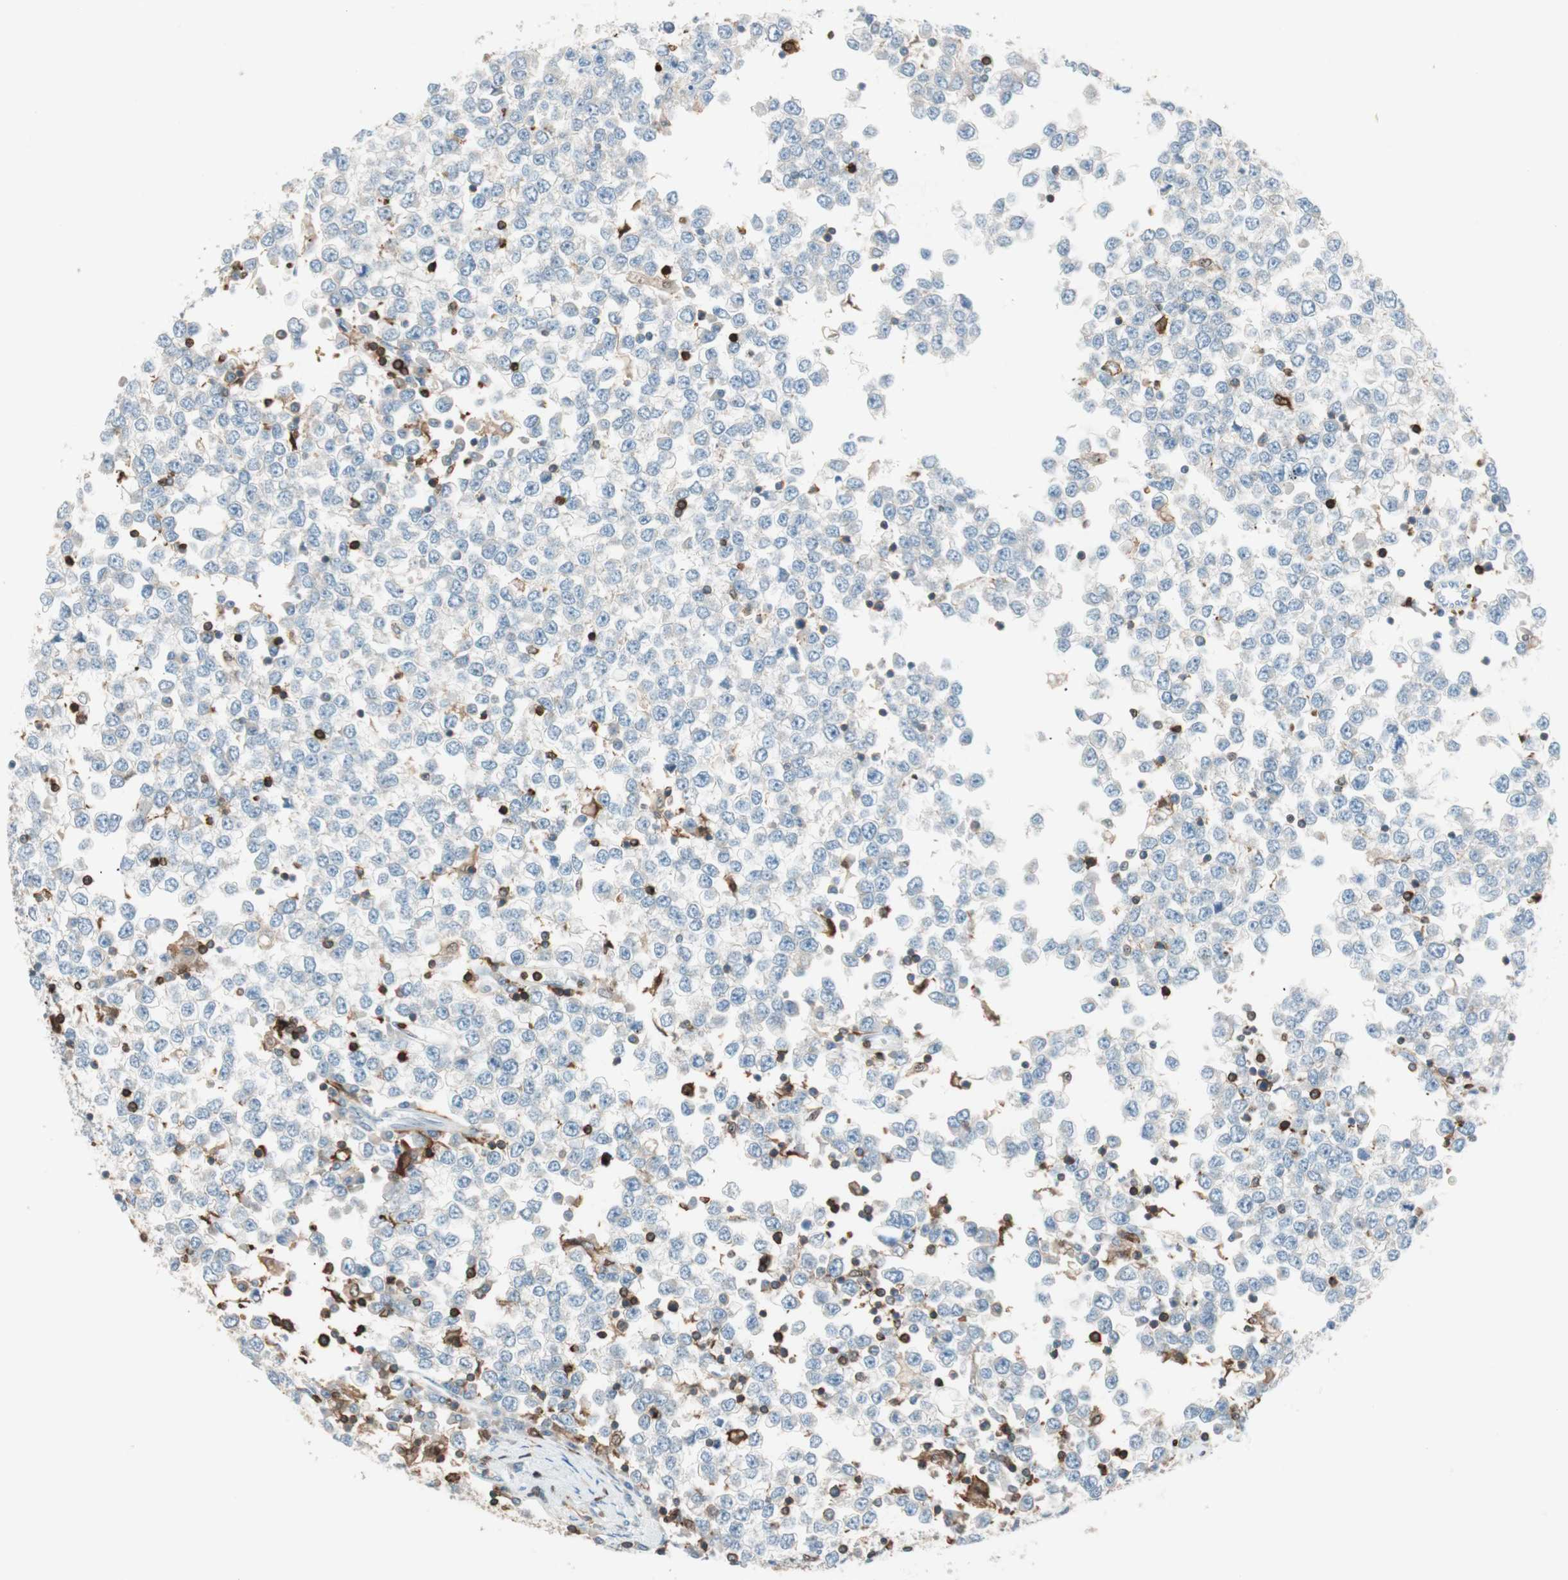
{"staining": {"intensity": "negative", "quantity": "none", "location": "none"}, "tissue": "testis cancer", "cell_type": "Tumor cells", "image_type": "cancer", "snomed": [{"axis": "morphology", "description": "Seminoma, NOS"}, {"axis": "topography", "description": "Testis"}], "caption": "Testis cancer (seminoma) was stained to show a protein in brown. There is no significant expression in tumor cells. (DAB (3,3'-diaminobenzidine) immunohistochemistry (IHC) with hematoxylin counter stain).", "gene": "HPGD", "patient": {"sex": "male", "age": 65}}